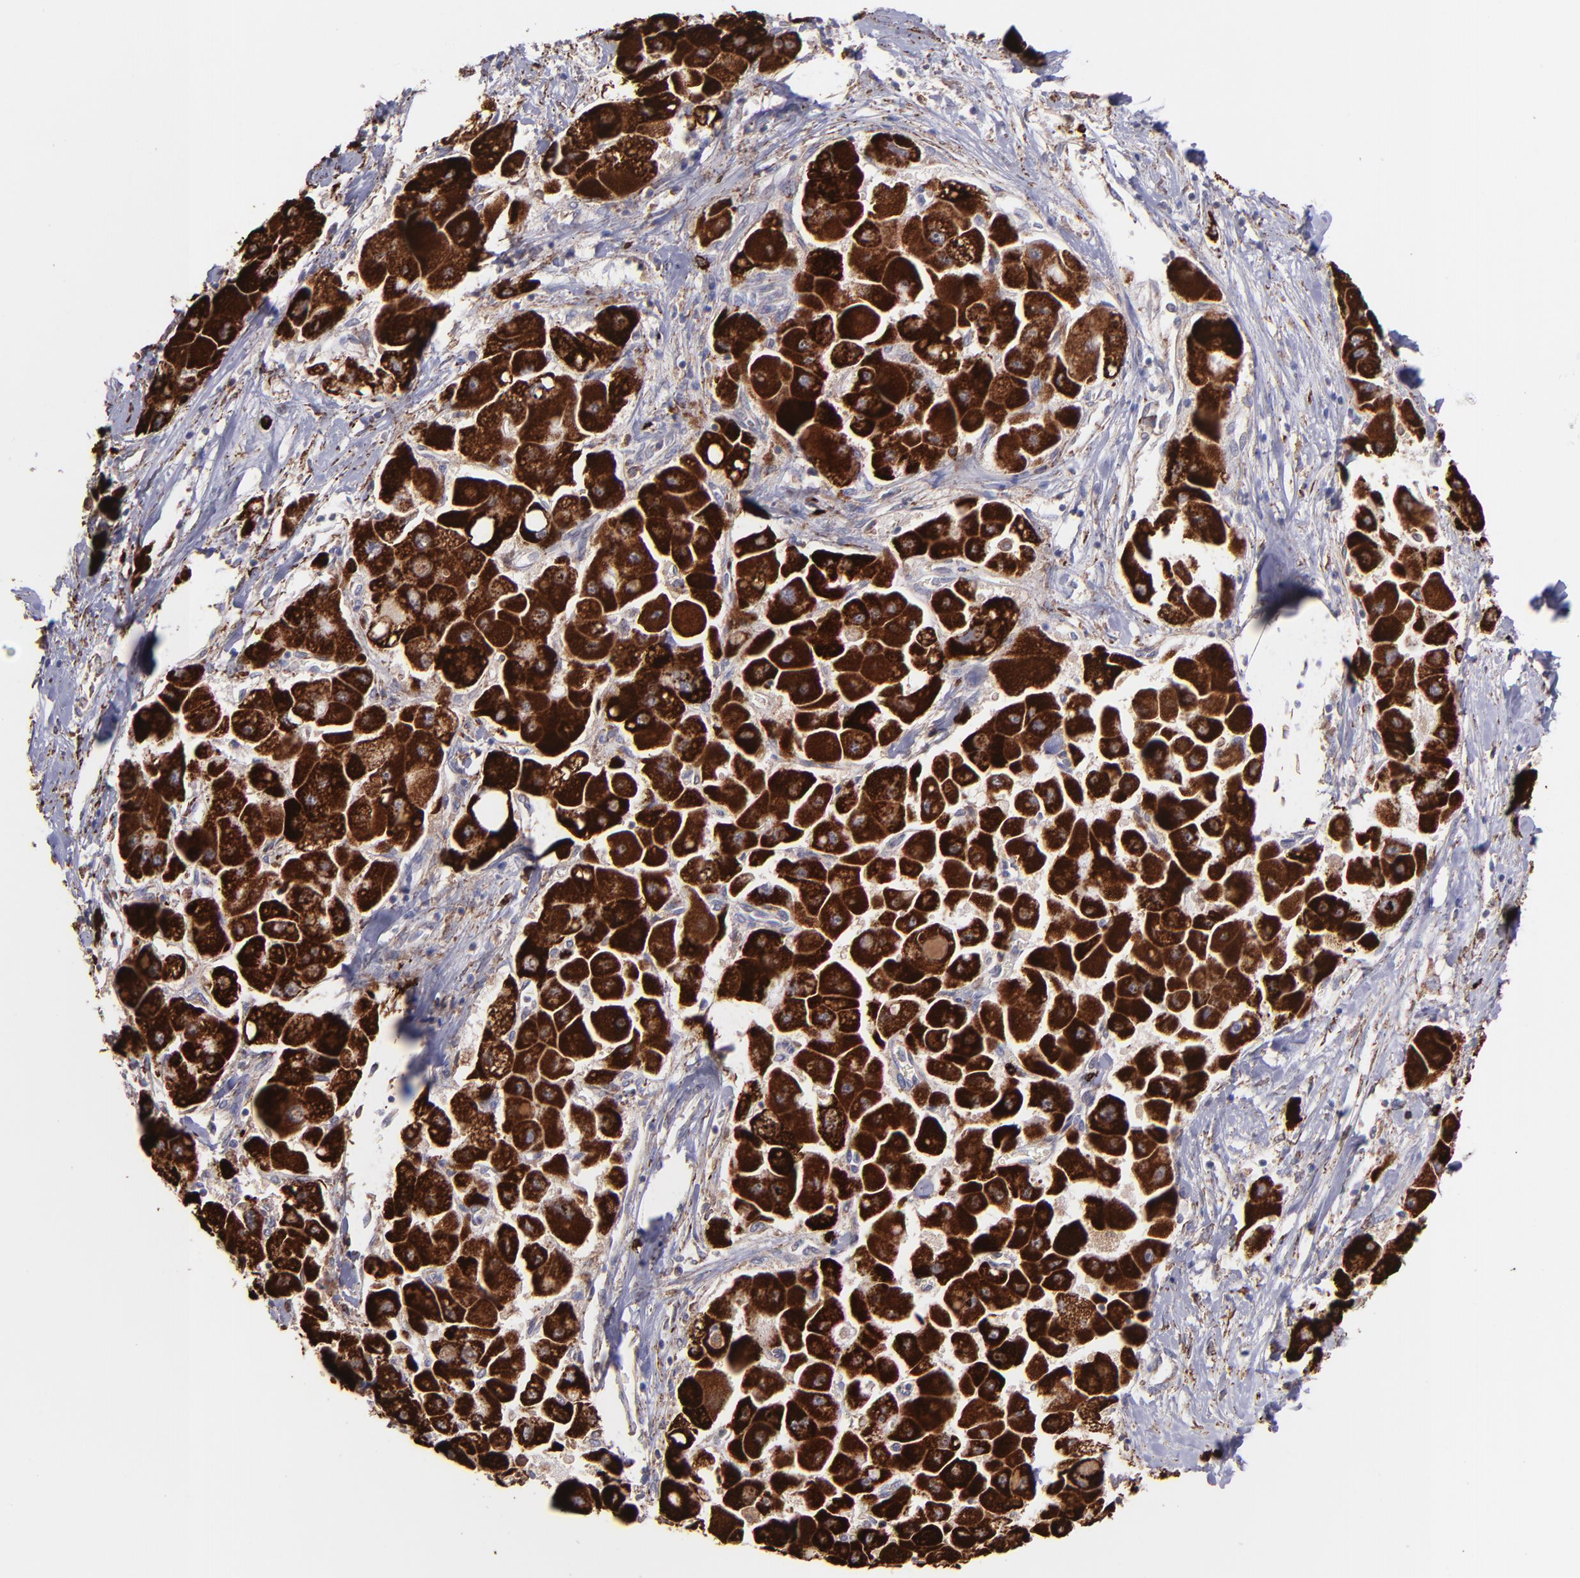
{"staining": {"intensity": "strong", "quantity": ">75%", "location": "cytoplasmic/membranous"}, "tissue": "liver cancer", "cell_type": "Tumor cells", "image_type": "cancer", "snomed": [{"axis": "morphology", "description": "Carcinoma, Hepatocellular, NOS"}, {"axis": "topography", "description": "Liver"}], "caption": "Immunohistochemistry (IHC) histopathology image of human hepatocellular carcinoma (liver) stained for a protein (brown), which shows high levels of strong cytoplasmic/membranous expression in approximately >75% of tumor cells.", "gene": "MAOB", "patient": {"sex": "male", "age": 24}}